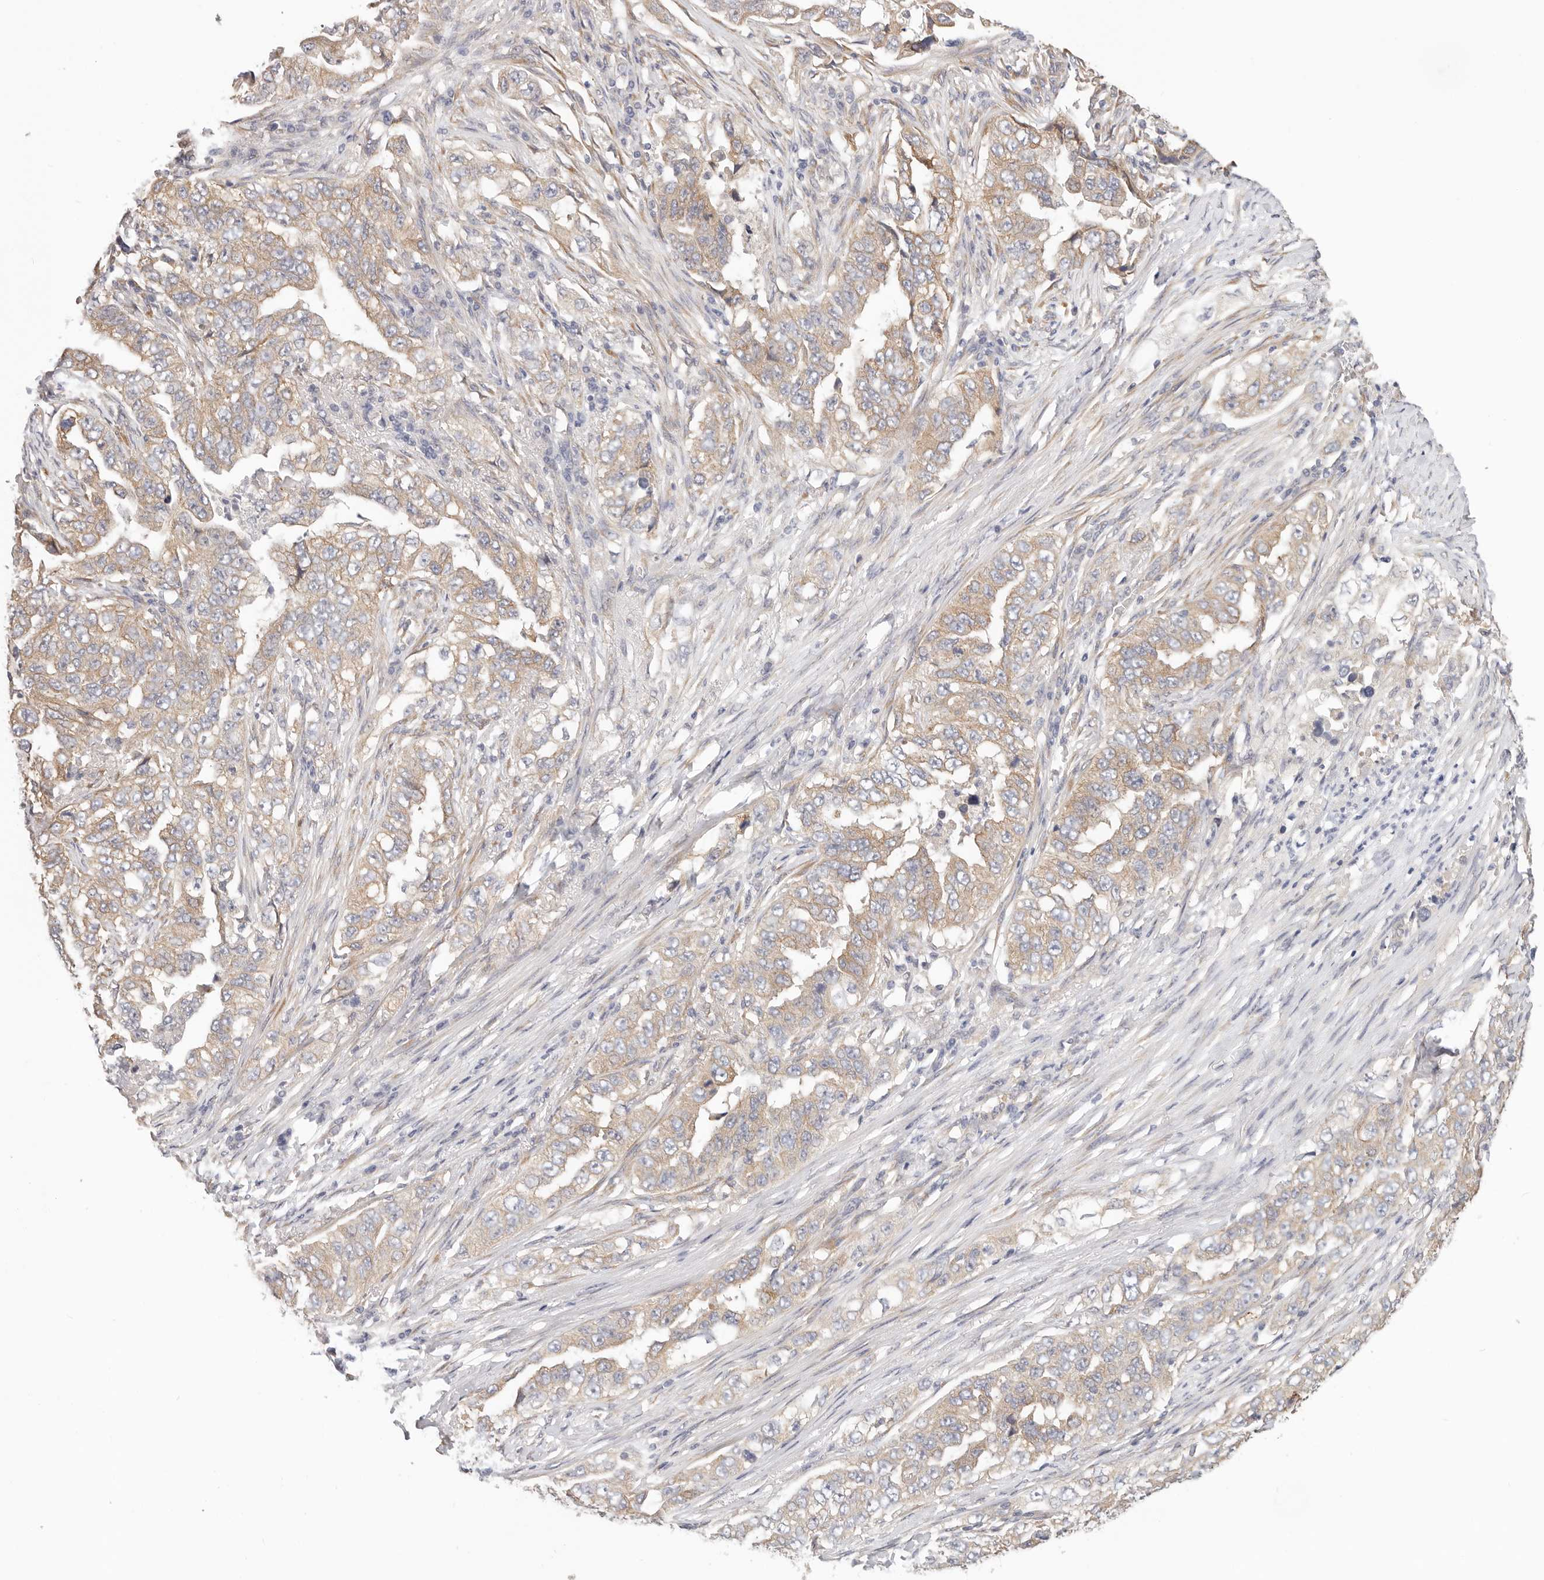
{"staining": {"intensity": "moderate", "quantity": ">75%", "location": "cytoplasmic/membranous"}, "tissue": "lung cancer", "cell_type": "Tumor cells", "image_type": "cancer", "snomed": [{"axis": "morphology", "description": "Adenocarcinoma, NOS"}, {"axis": "topography", "description": "Lung"}], "caption": "IHC image of human lung cancer stained for a protein (brown), which exhibits medium levels of moderate cytoplasmic/membranous expression in approximately >75% of tumor cells.", "gene": "AFDN", "patient": {"sex": "female", "age": 51}}